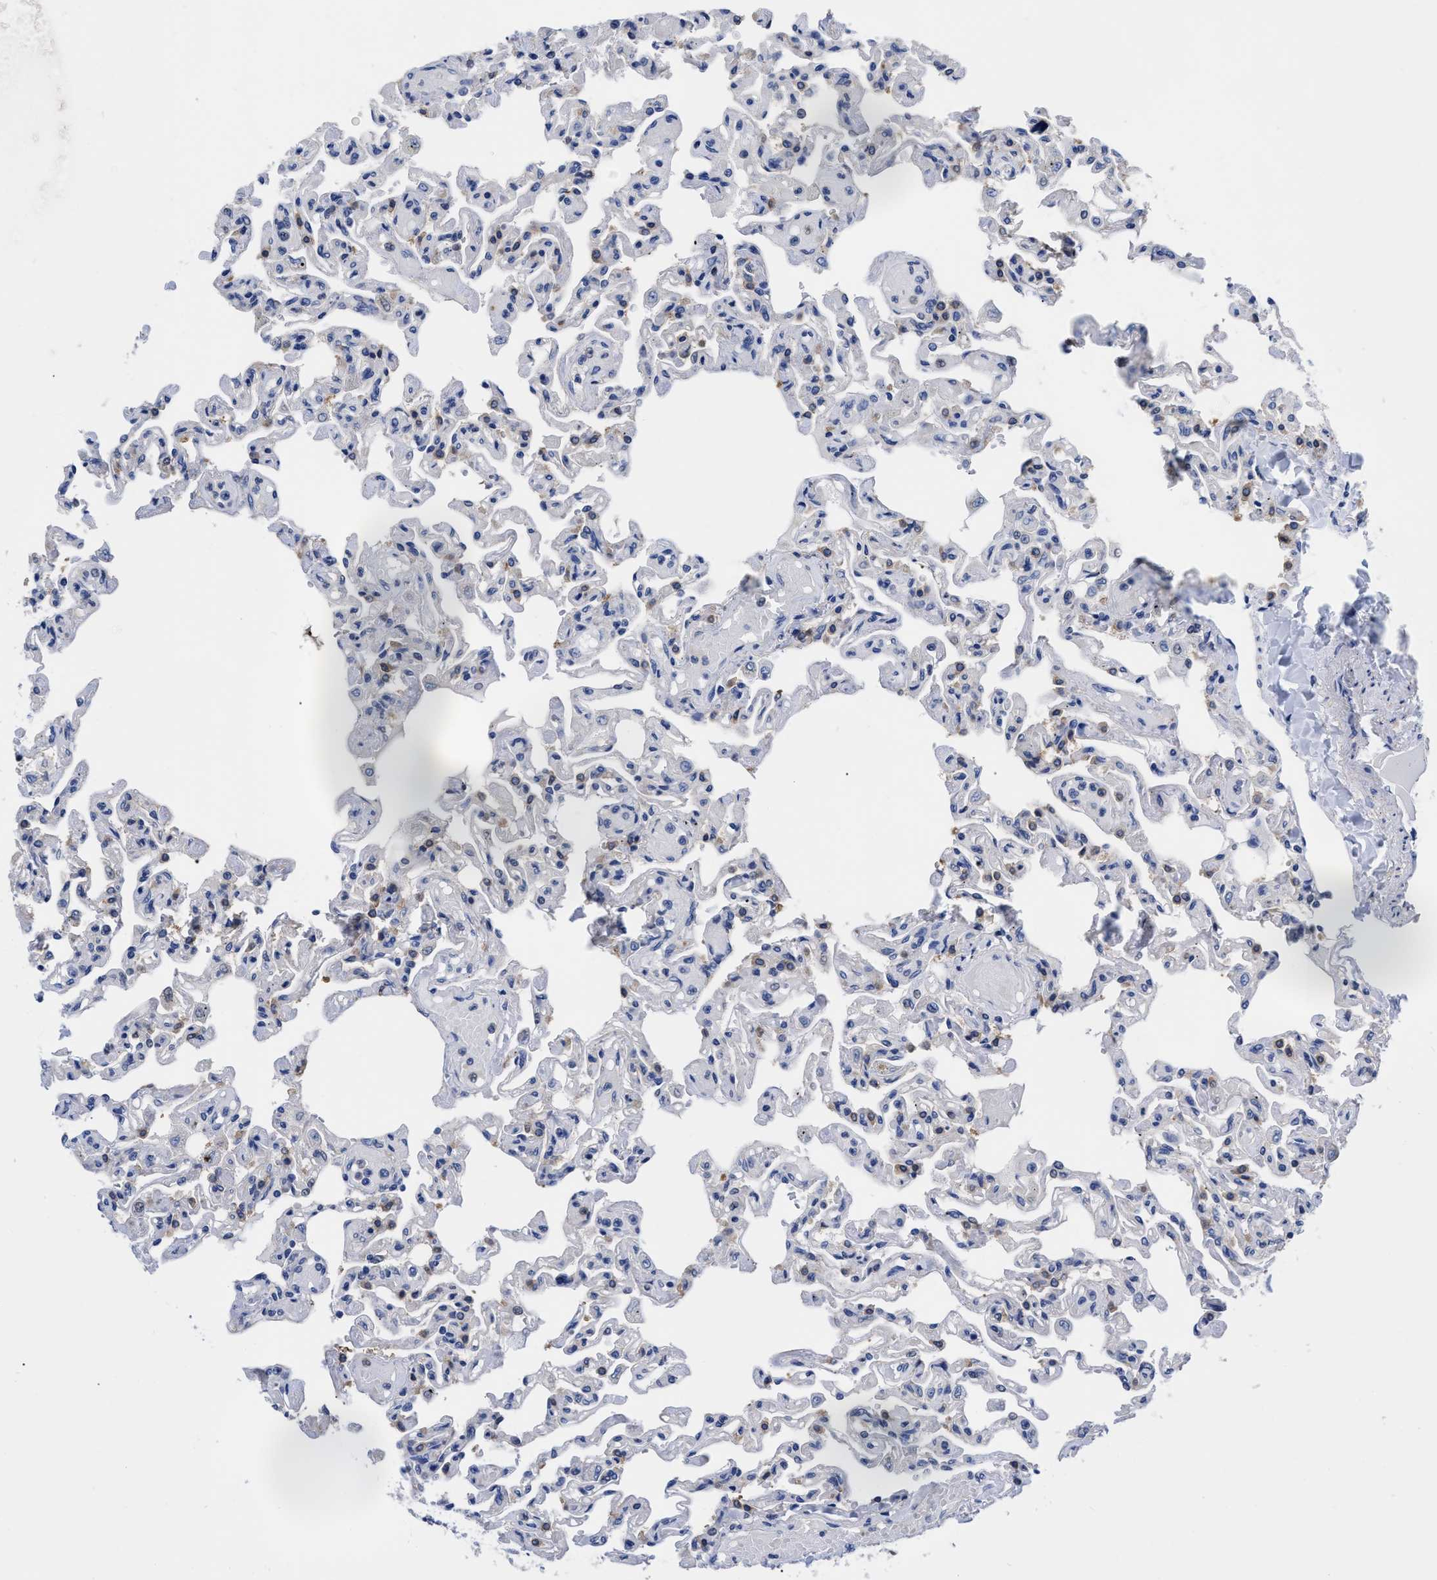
{"staining": {"intensity": "weak", "quantity": "25%-75%", "location": "cytoplasmic/membranous"}, "tissue": "lung", "cell_type": "Alveolar cells", "image_type": "normal", "snomed": [{"axis": "morphology", "description": "Normal tissue, NOS"}, {"axis": "topography", "description": "Lung"}], "caption": "Alveolar cells show weak cytoplasmic/membranous staining in about 25%-75% of cells in normal lung.", "gene": "RBKS", "patient": {"sex": "male", "age": 21}}